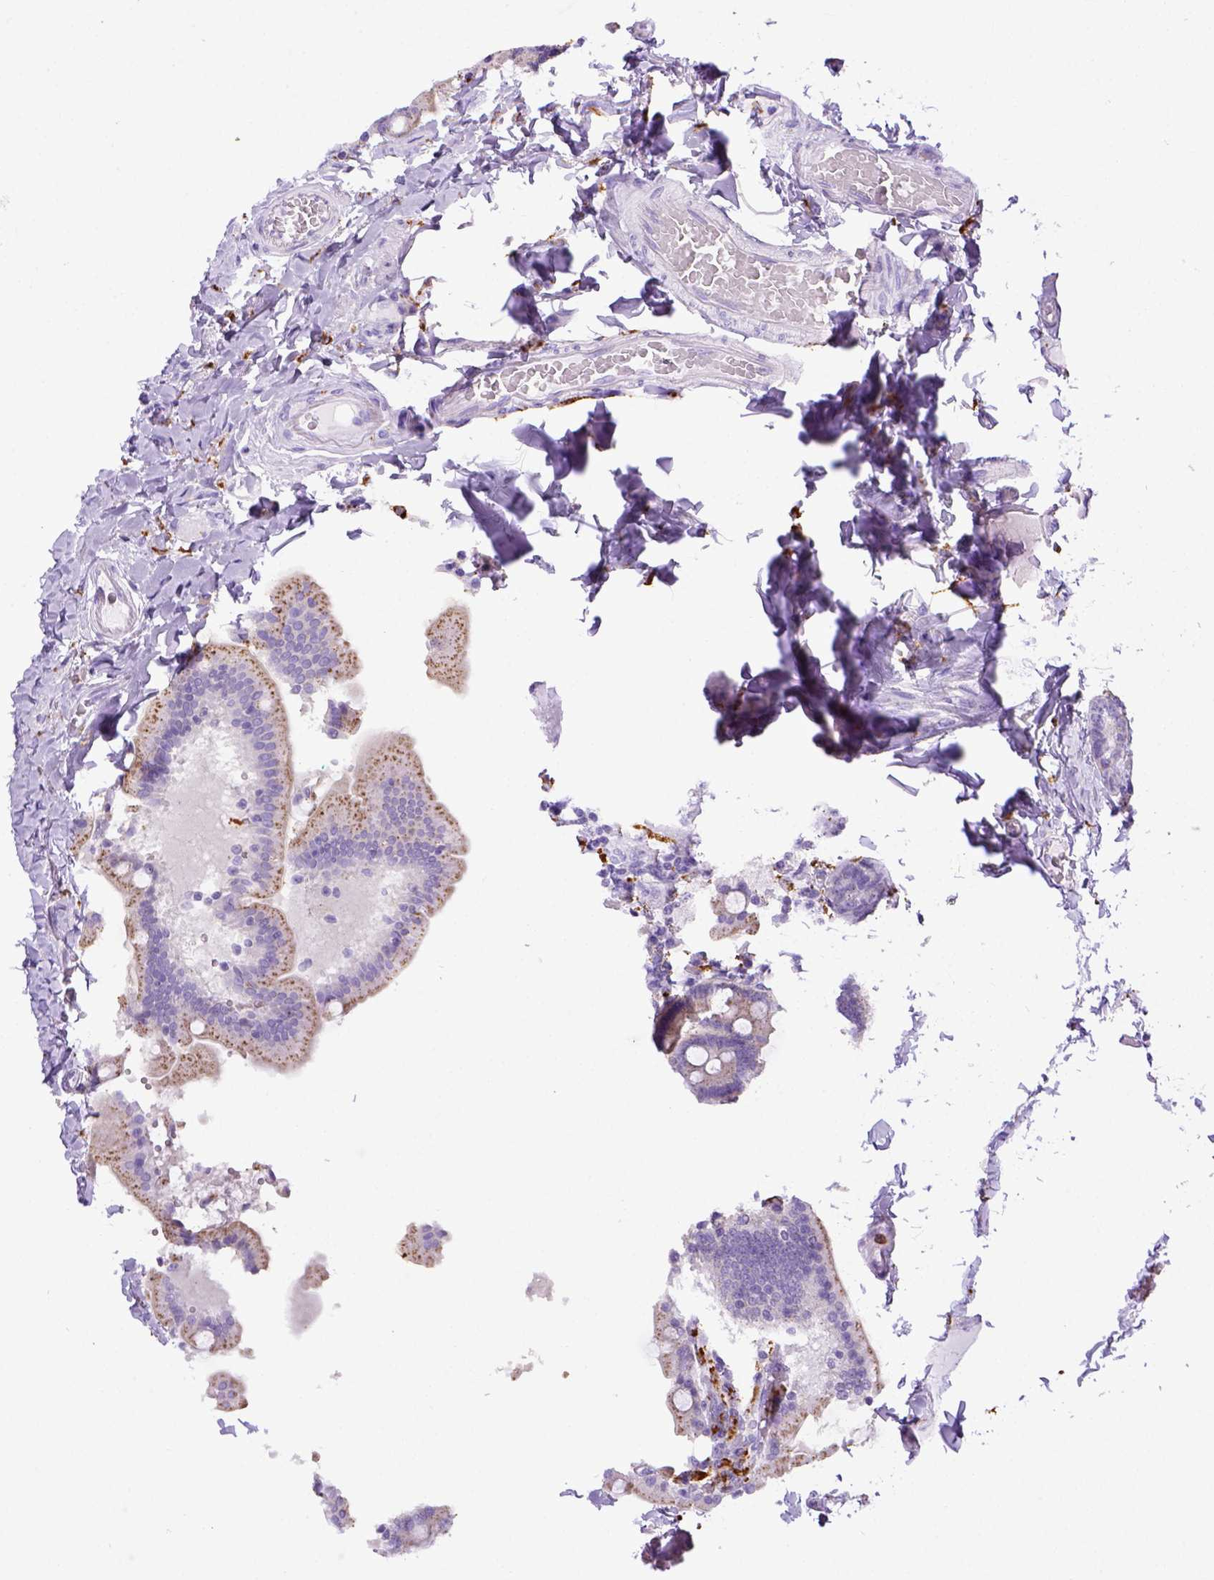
{"staining": {"intensity": "moderate", "quantity": "25%-75%", "location": "cytoplasmic/membranous"}, "tissue": "duodenum", "cell_type": "Glandular cells", "image_type": "normal", "snomed": [{"axis": "morphology", "description": "Normal tissue, NOS"}, {"axis": "topography", "description": "Duodenum"}], "caption": "Protein staining by immunohistochemistry displays moderate cytoplasmic/membranous staining in approximately 25%-75% of glandular cells in unremarkable duodenum.", "gene": "CD68", "patient": {"sex": "female", "age": 62}}